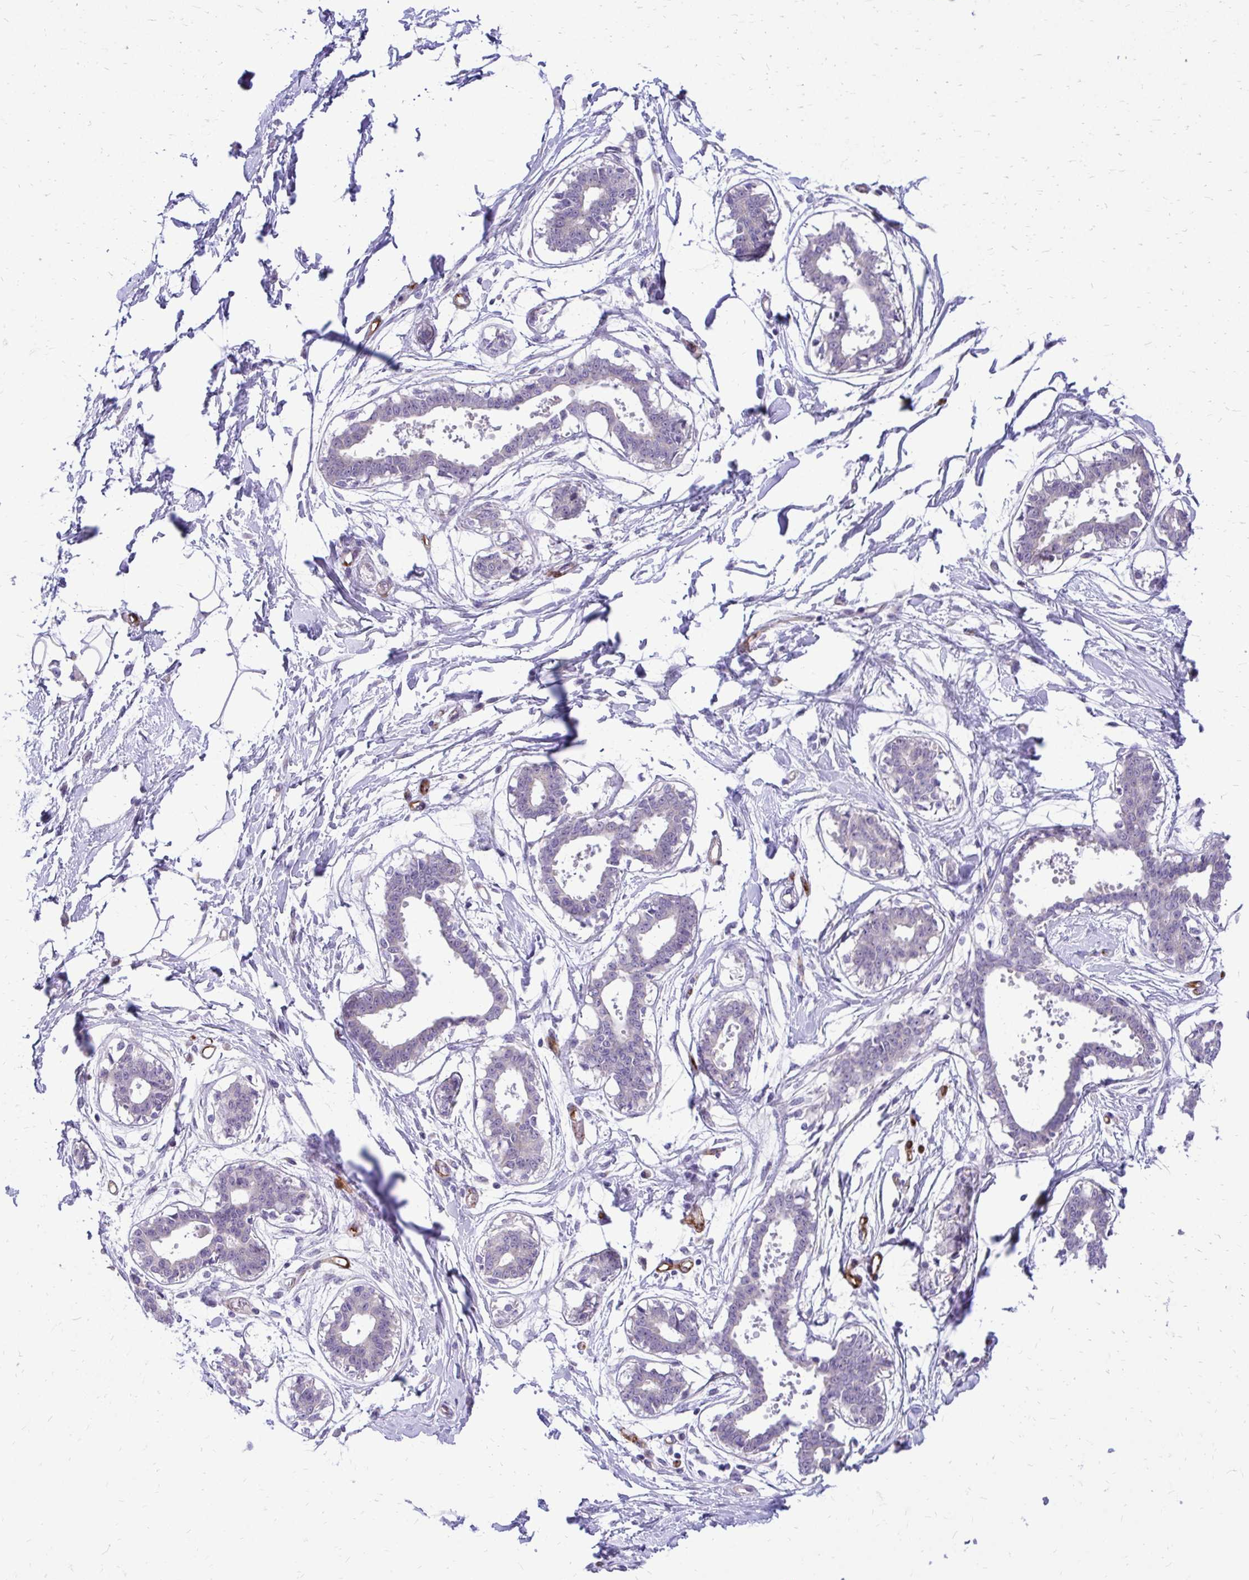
{"staining": {"intensity": "negative", "quantity": "none", "location": "none"}, "tissue": "breast", "cell_type": "Adipocytes", "image_type": "normal", "snomed": [{"axis": "morphology", "description": "Normal tissue, NOS"}, {"axis": "topography", "description": "Breast"}], "caption": "Immunohistochemistry (IHC) micrograph of normal breast stained for a protein (brown), which shows no staining in adipocytes.", "gene": "NIFK", "patient": {"sex": "female", "age": 45}}